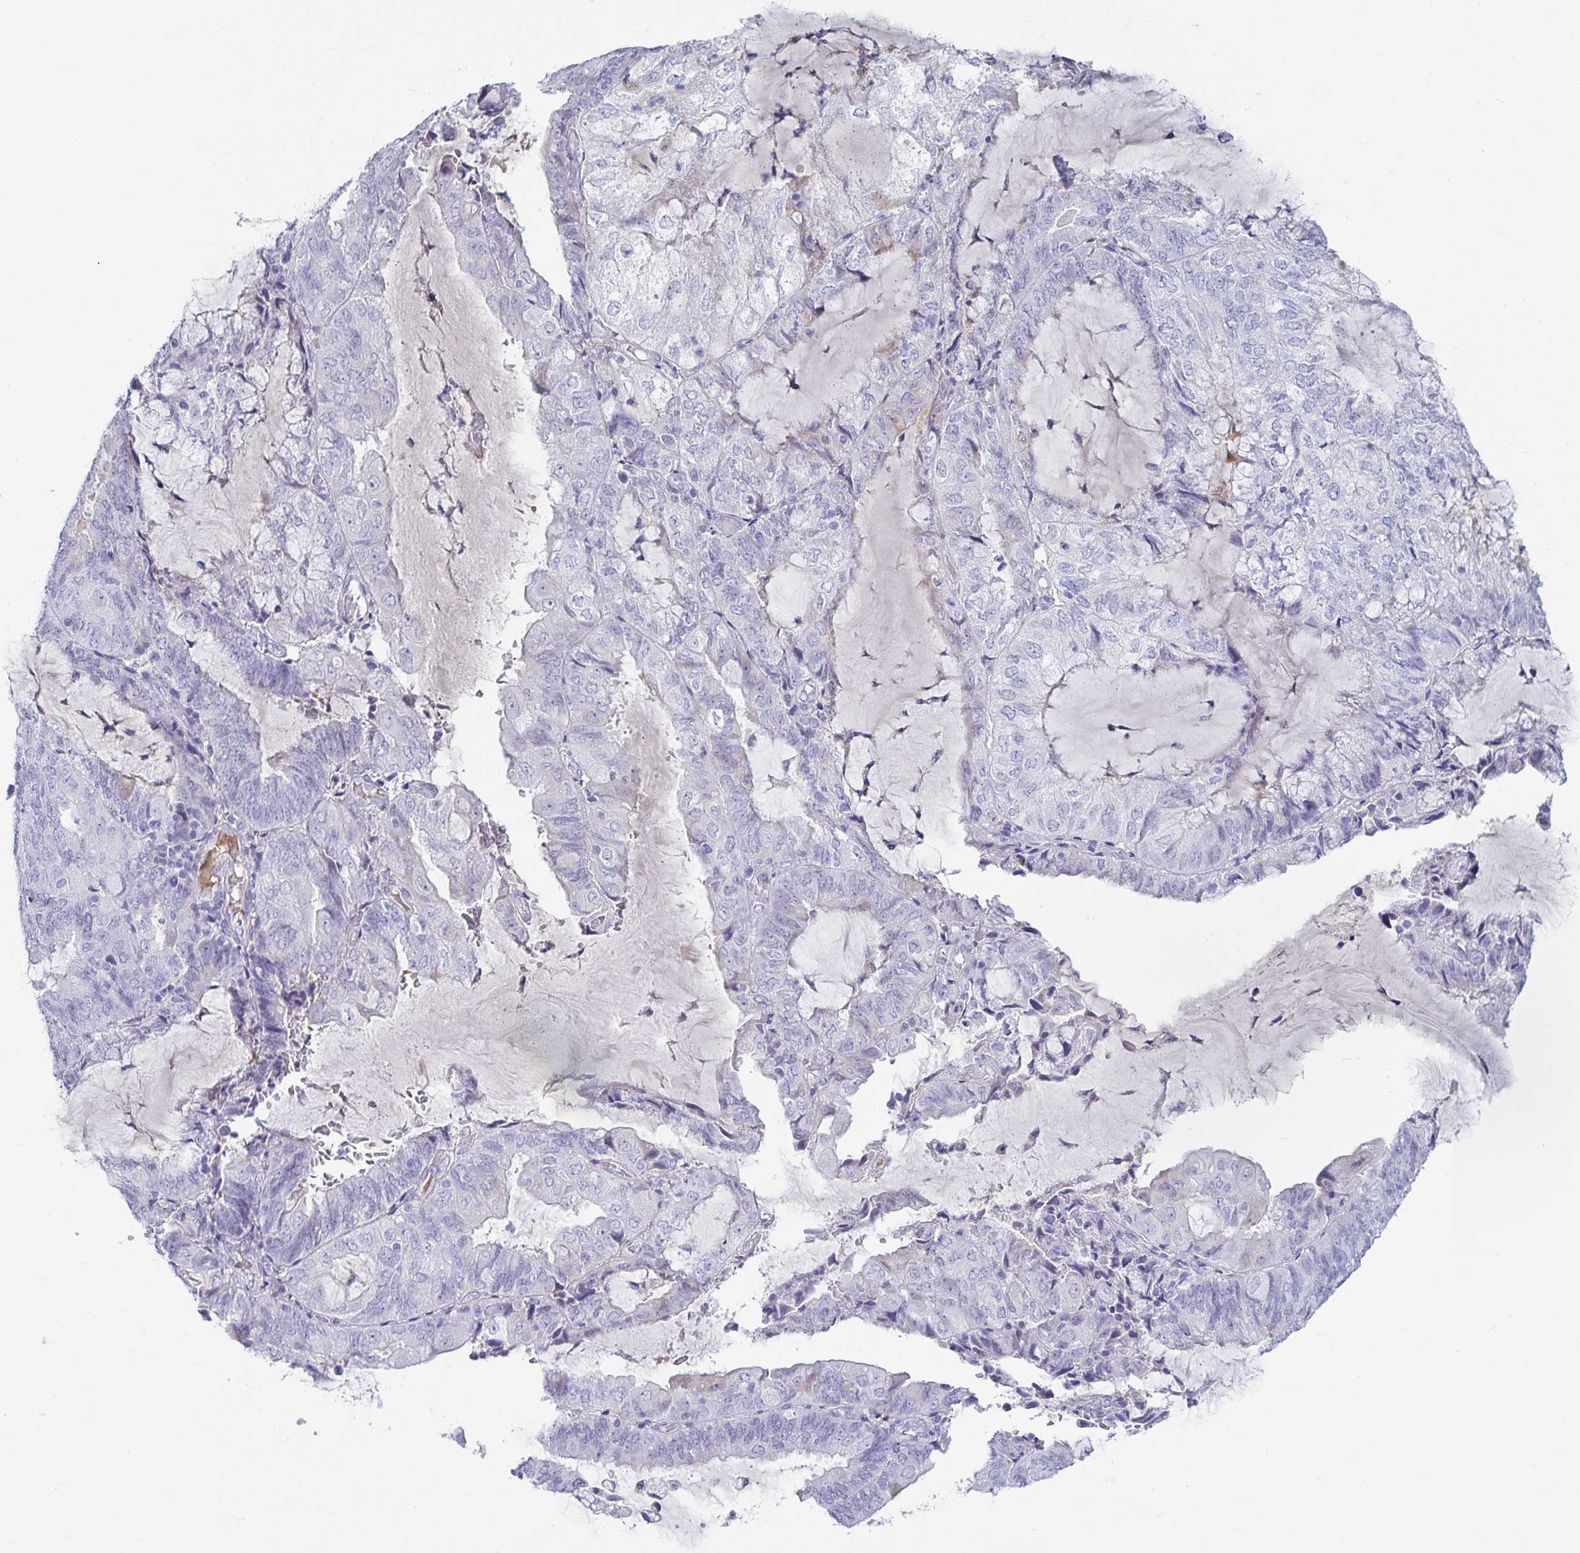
{"staining": {"intensity": "negative", "quantity": "none", "location": "none"}, "tissue": "endometrial cancer", "cell_type": "Tumor cells", "image_type": "cancer", "snomed": [{"axis": "morphology", "description": "Adenocarcinoma, NOS"}, {"axis": "topography", "description": "Endometrium"}], "caption": "This is an immunohistochemistry photomicrograph of endometrial adenocarcinoma. There is no expression in tumor cells.", "gene": "NPY", "patient": {"sex": "female", "age": 81}}